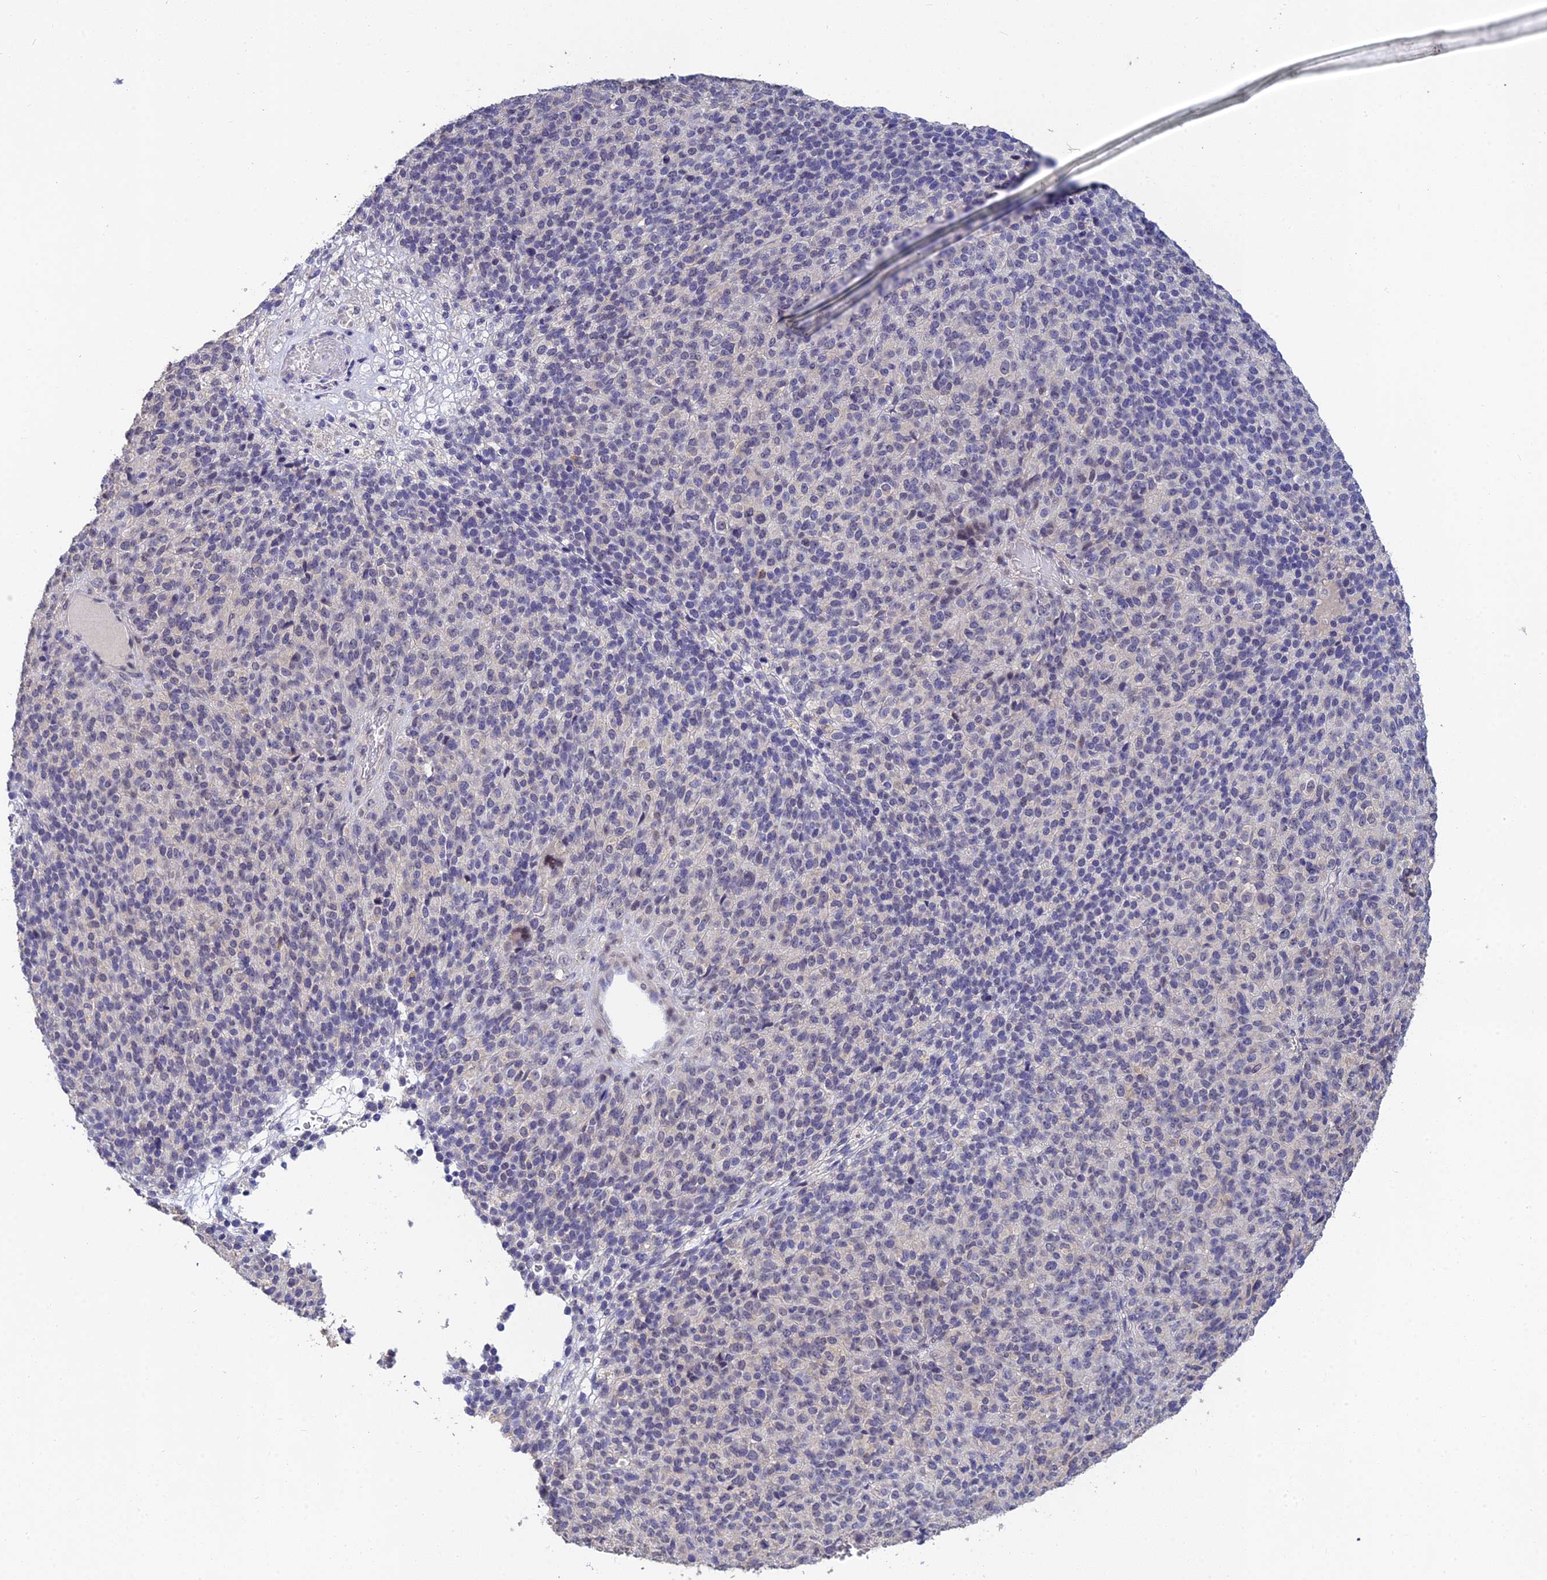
{"staining": {"intensity": "negative", "quantity": "none", "location": "none"}, "tissue": "melanoma", "cell_type": "Tumor cells", "image_type": "cancer", "snomed": [{"axis": "morphology", "description": "Malignant melanoma, Metastatic site"}, {"axis": "topography", "description": "Brain"}], "caption": "An immunohistochemistry (IHC) image of malignant melanoma (metastatic site) is shown. There is no staining in tumor cells of malignant melanoma (metastatic site). (DAB (3,3'-diaminobenzidine) immunohistochemistry, high magnification).", "gene": "HOXB1", "patient": {"sex": "female", "age": 56}}